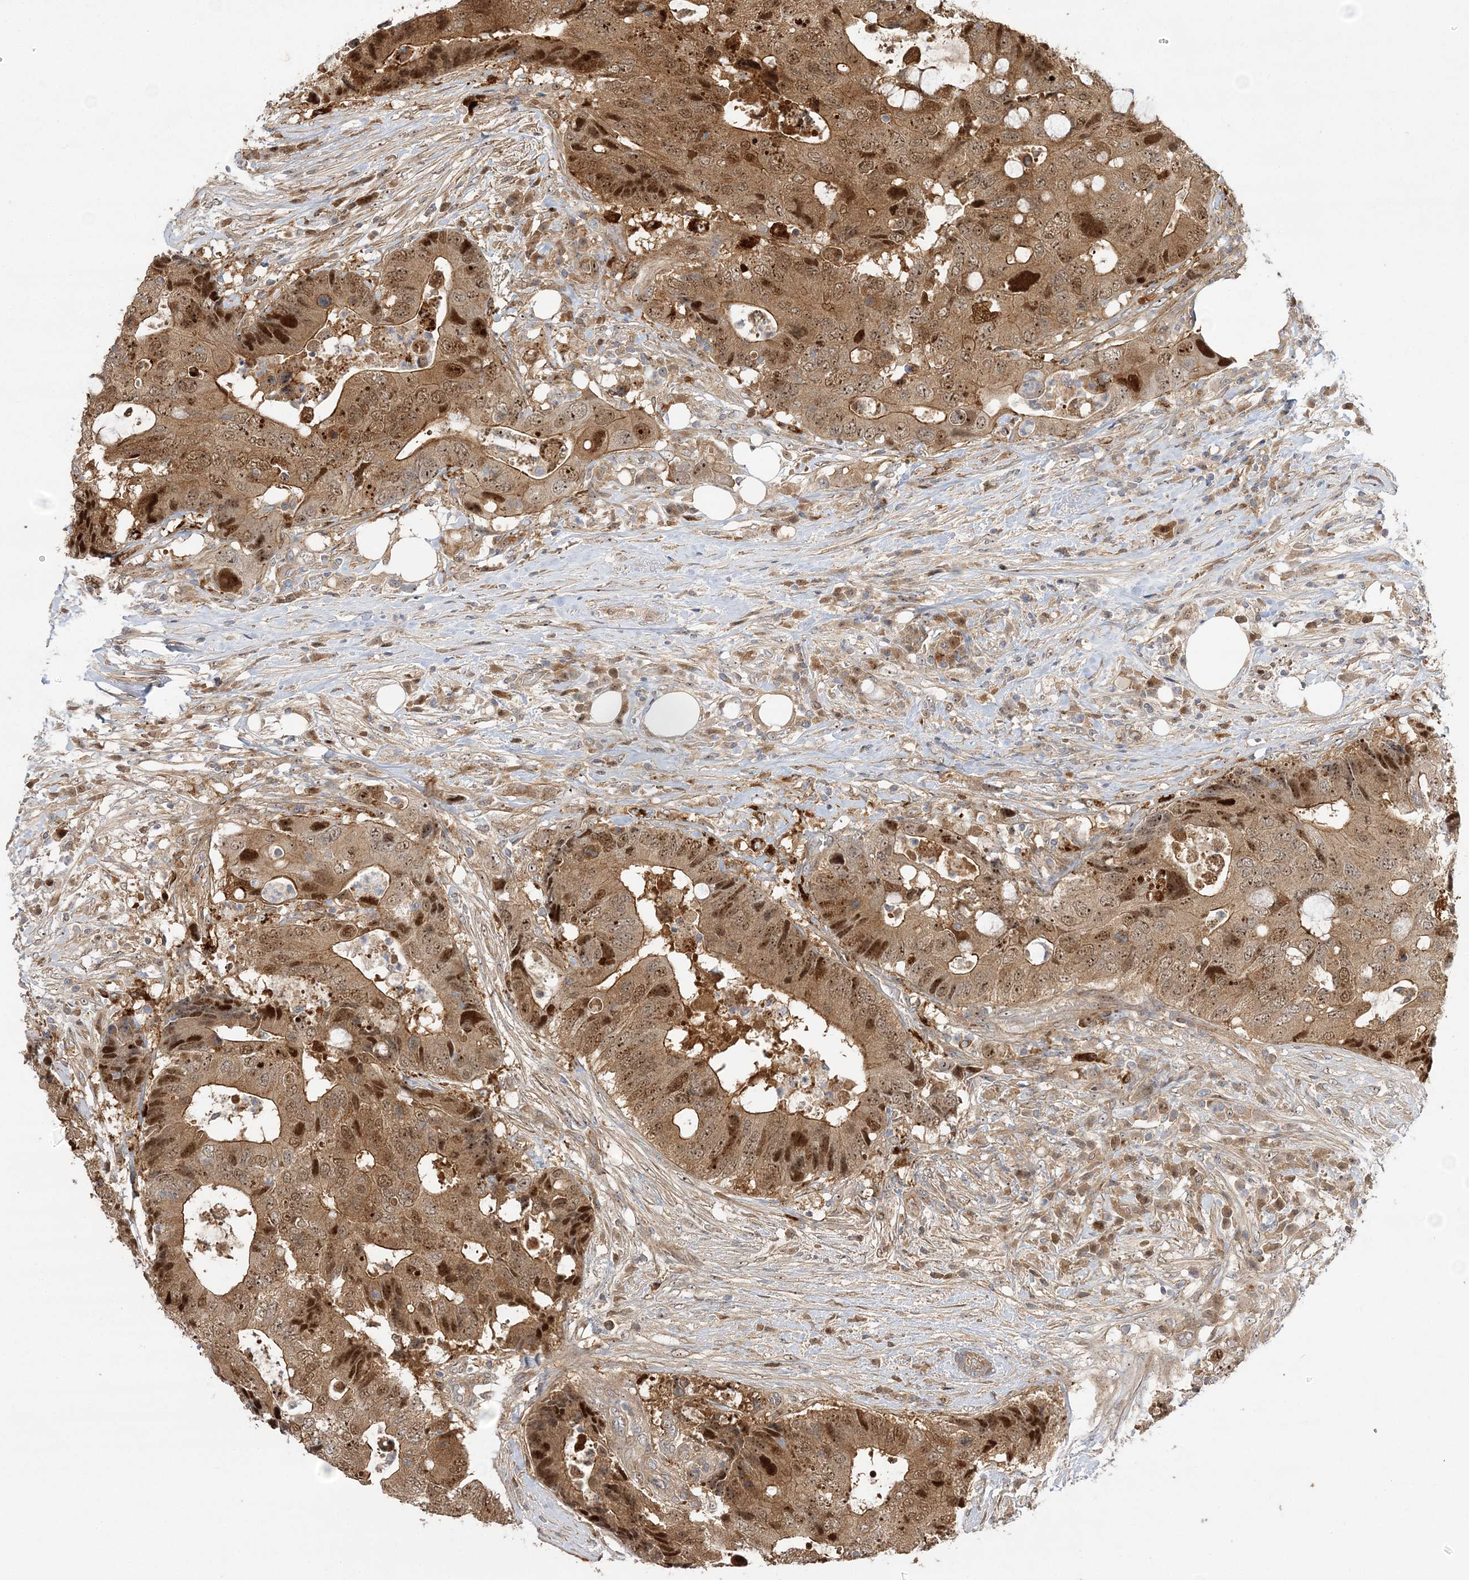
{"staining": {"intensity": "moderate", "quantity": ">75%", "location": "cytoplasmic/membranous,nuclear"}, "tissue": "colorectal cancer", "cell_type": "Tumor cells", "image_type": "cancer", "snomed": [{"axis": "morphology", "description": "Adenocarcinoma, NOS"}, {"axis": "topography", "description": "Colon"}], "caption": "Human colorectal cancer stained with a brown dye displays moderate cytoplasmic/membranous and nuclear positive staining in approximately >75% of tumor cells.", "gene": "NPM3", "patient": {"sex": "male", "age": 71}}